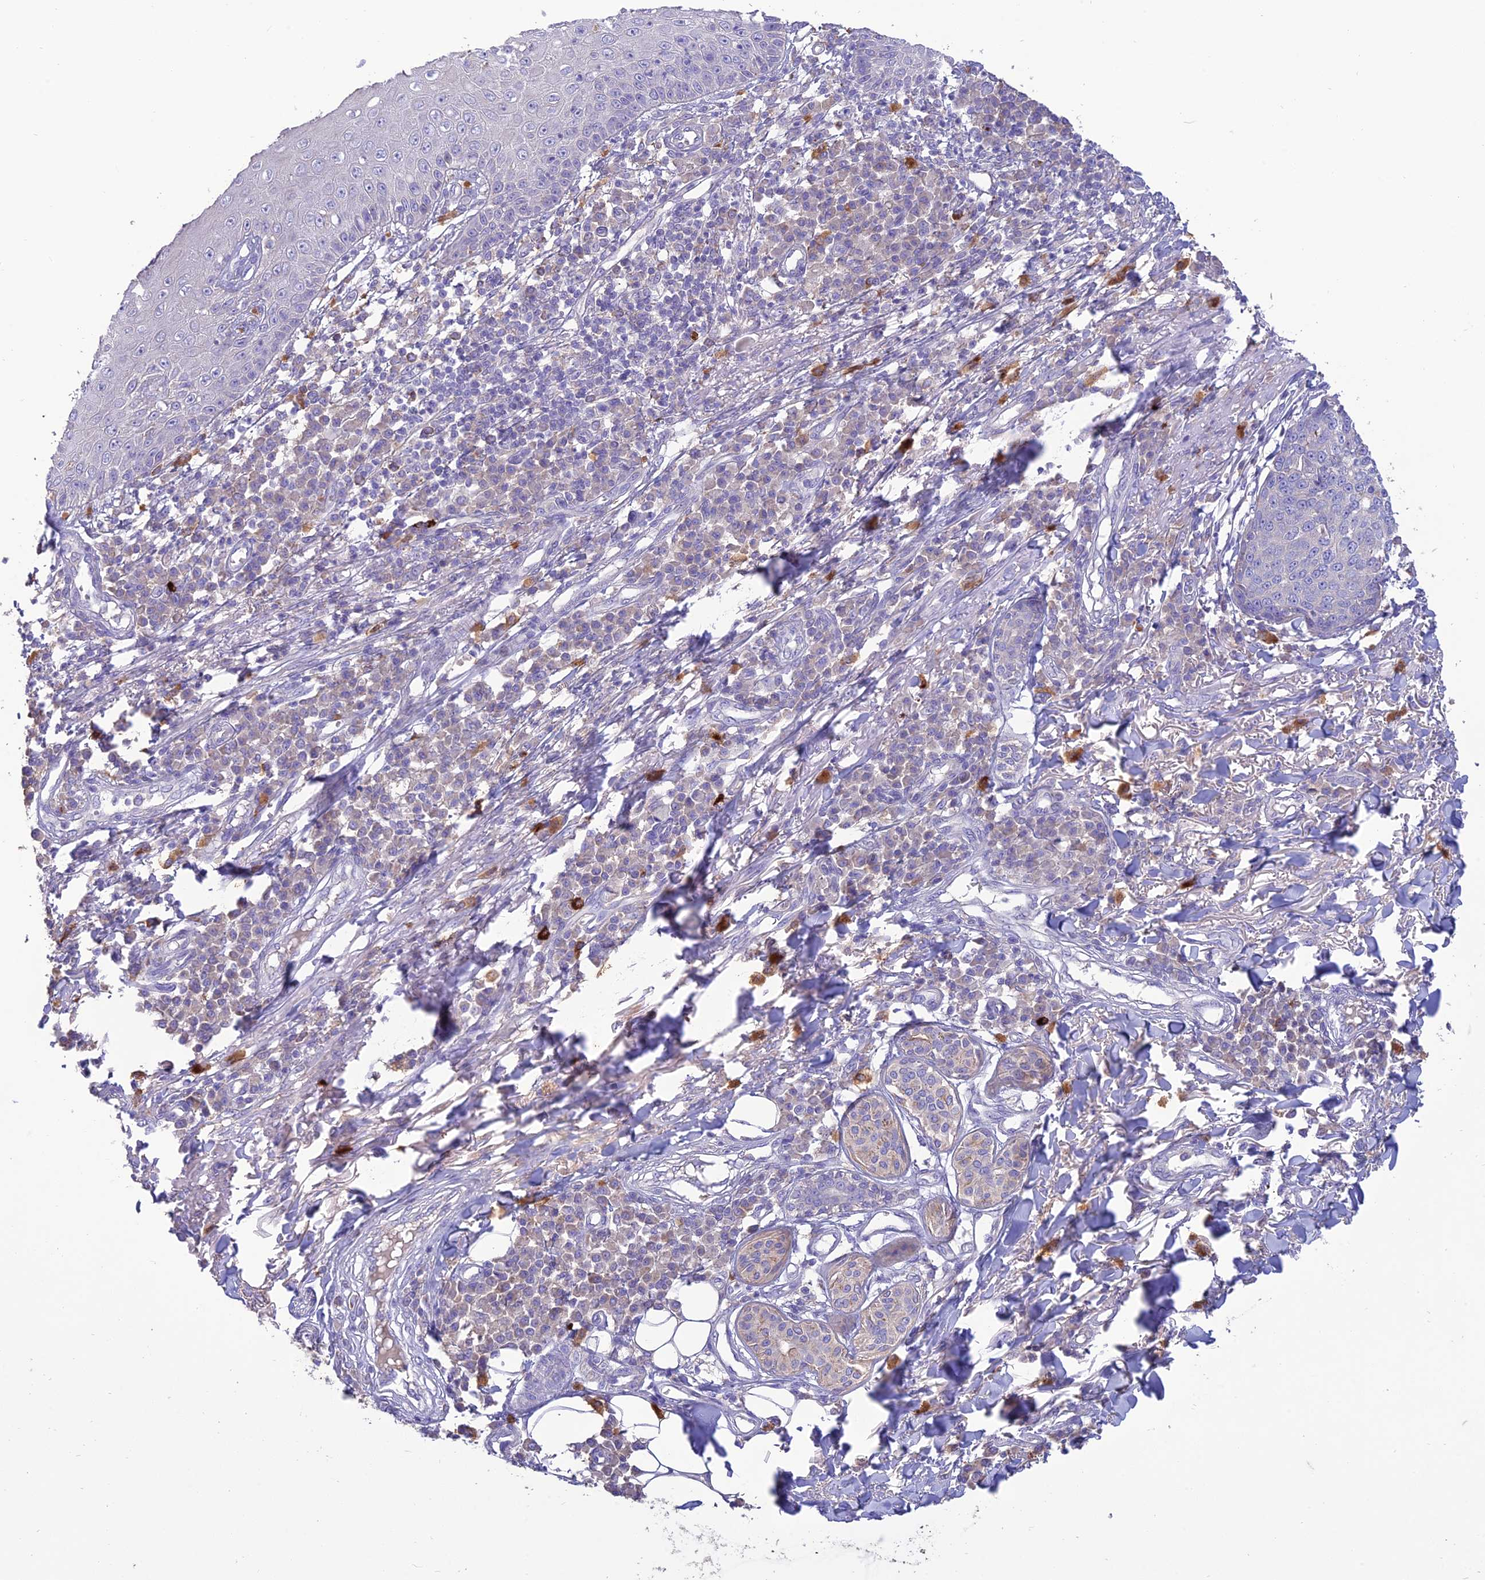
{"staining": {"intensity": "negative", "quantity": "none", "location": "none"}, "tissue": "skin cancer", "cell_type": "Tumor cells", "image_type": "cancer", "snomed": [{"axis": "morphology", "description": "Squamous cell carcinoma, NOS"}, {"axis": "topography", "description": "Skin"}], "caption": "A histopathology image of skin cancer stained for a protein displays no brown staining in tumor cells.", "gene": "SFT2D2", "patient": {"sex": "male", "age": 71}}